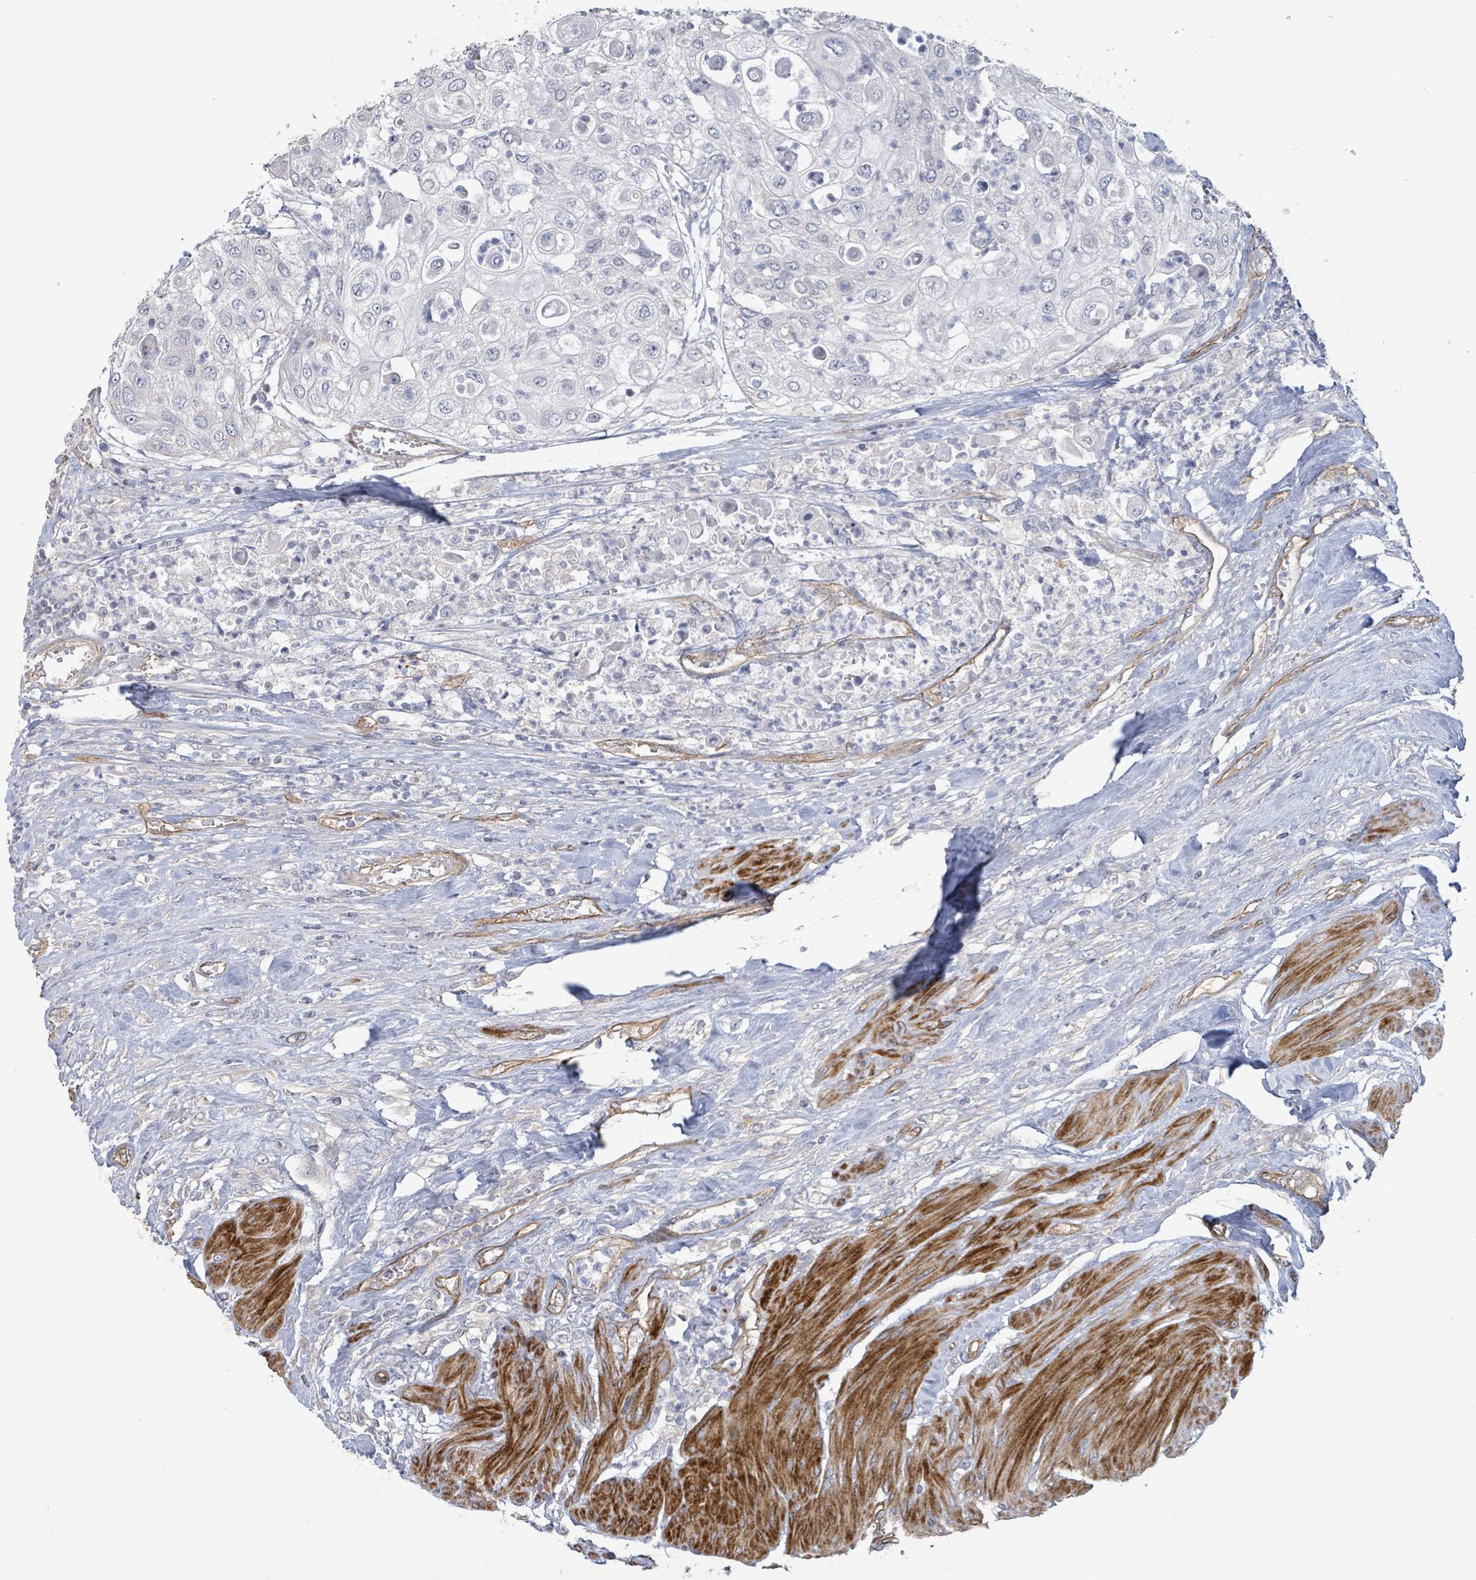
{"staining": {"intensity": "negative", "quantity": "none", "location": "none"}, "tissue": "urothelial cancer", "cell_type": "Tumor cells", "image_type": "cancer", "snomed": [{"axis": "morphology", "description": "Urothelial carcinoma, High grade"}, {"axis": "topography", "description": "Urinary bladder"}], "caption": "Urothelial cancer was stained to show a protein in brown. There is no significant staining in tumor cells.", "gene": "KANK3", "patient": {"sex": "female", "age": 79}}